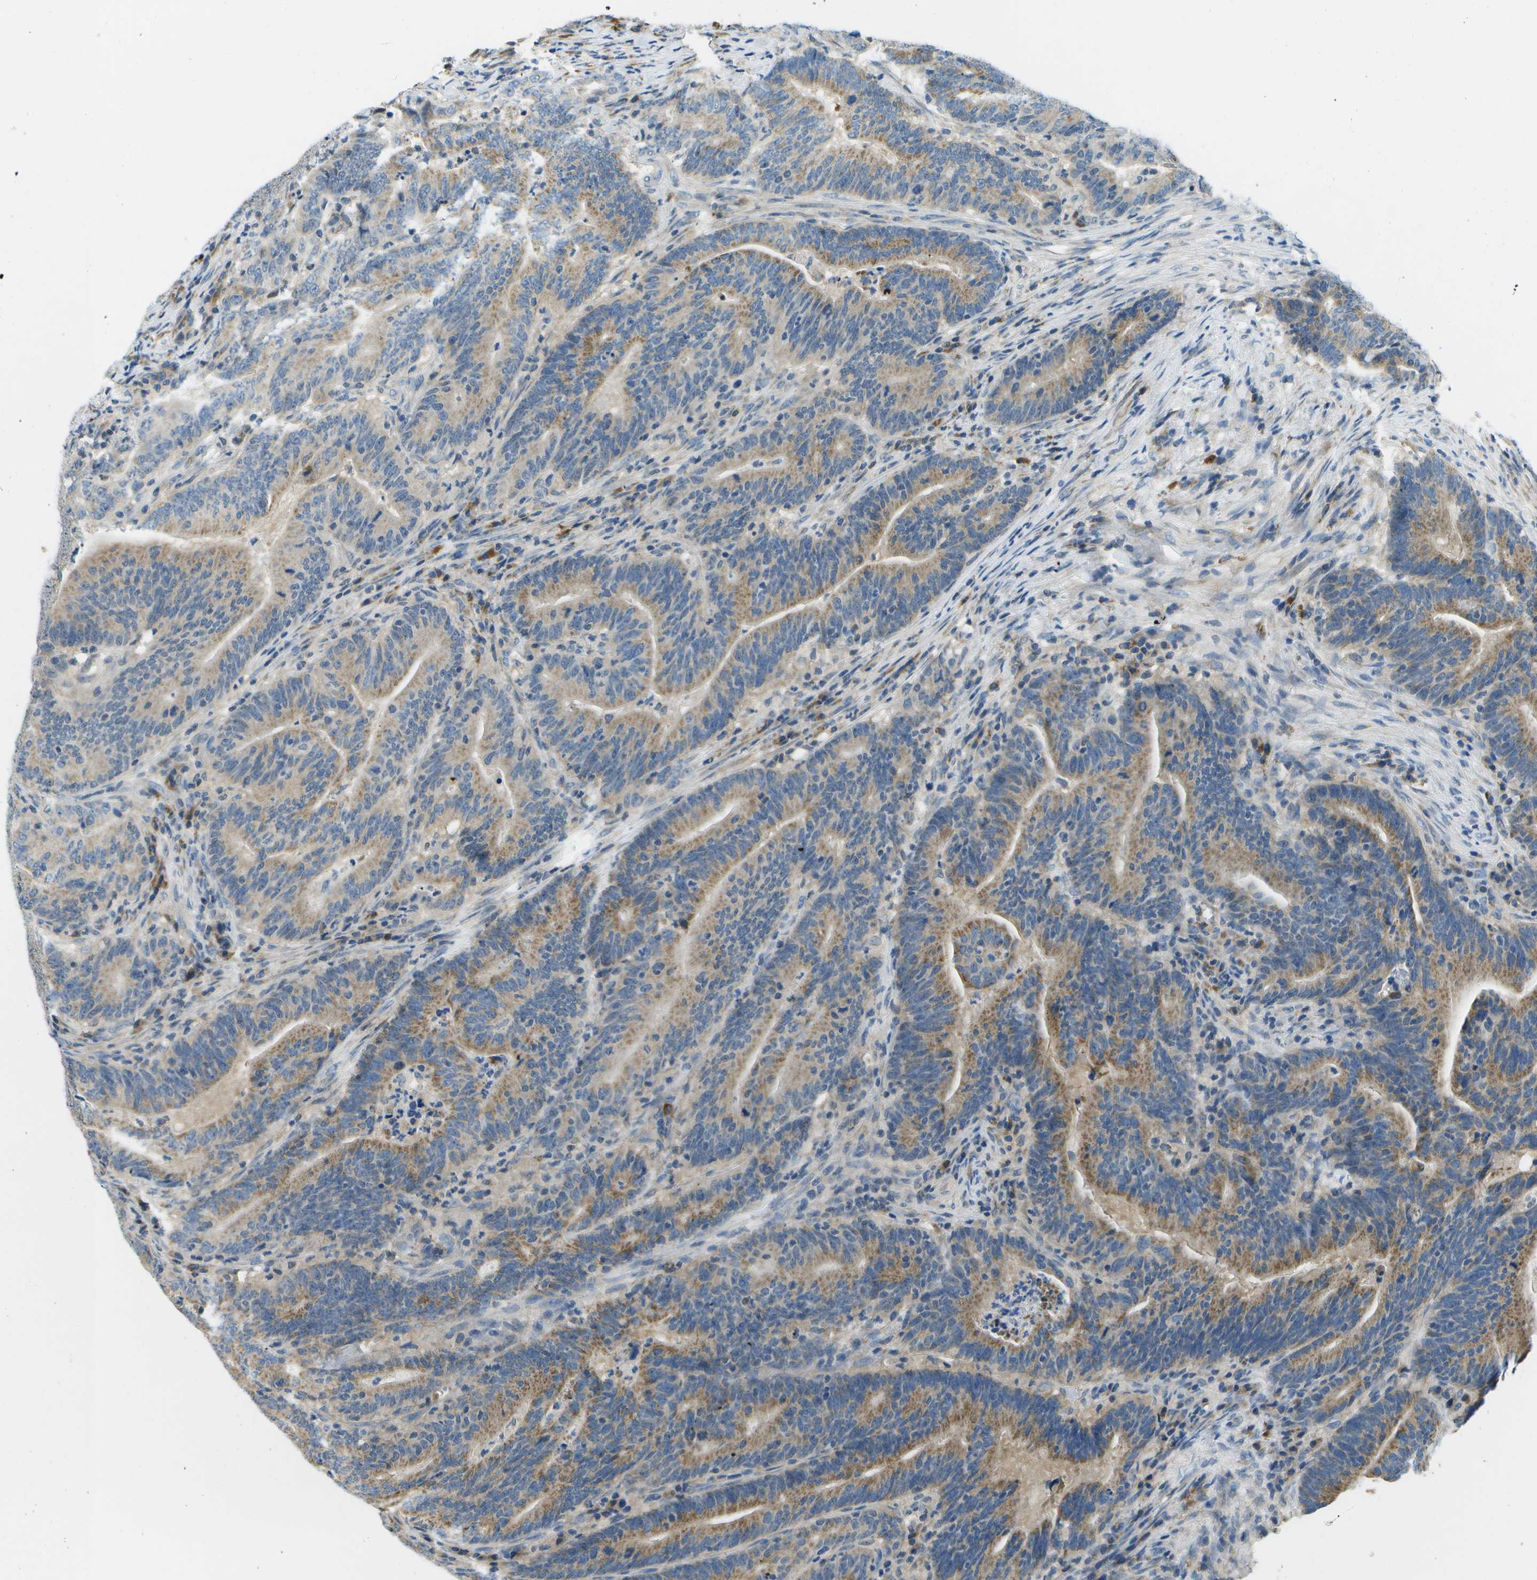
{"staining": {"intensity": "weak", "quantity": ">75%", "location": "cytoplasmic/membranous"}, "tissue": "colorectal cancer", "cell_type": "Tumor cells", "image_type": "cancer", "snomed": [{"axis": "morphology", "description": "Adenocarcinoma, NOS"}, {"axis": "topography", "description": "Colon"}], "caption": "High-power microscopy captured an immunohistochemistry photomicrograph of colorectal adenocarcinoma, revealing weak cytoplasmic/membranous positivity in about >75% of tumor cells. (DAB IHC with brightfield microscopy, high magnification).", "gene": "PTGIS", "patient": {"sex": "female", "age": 66}}